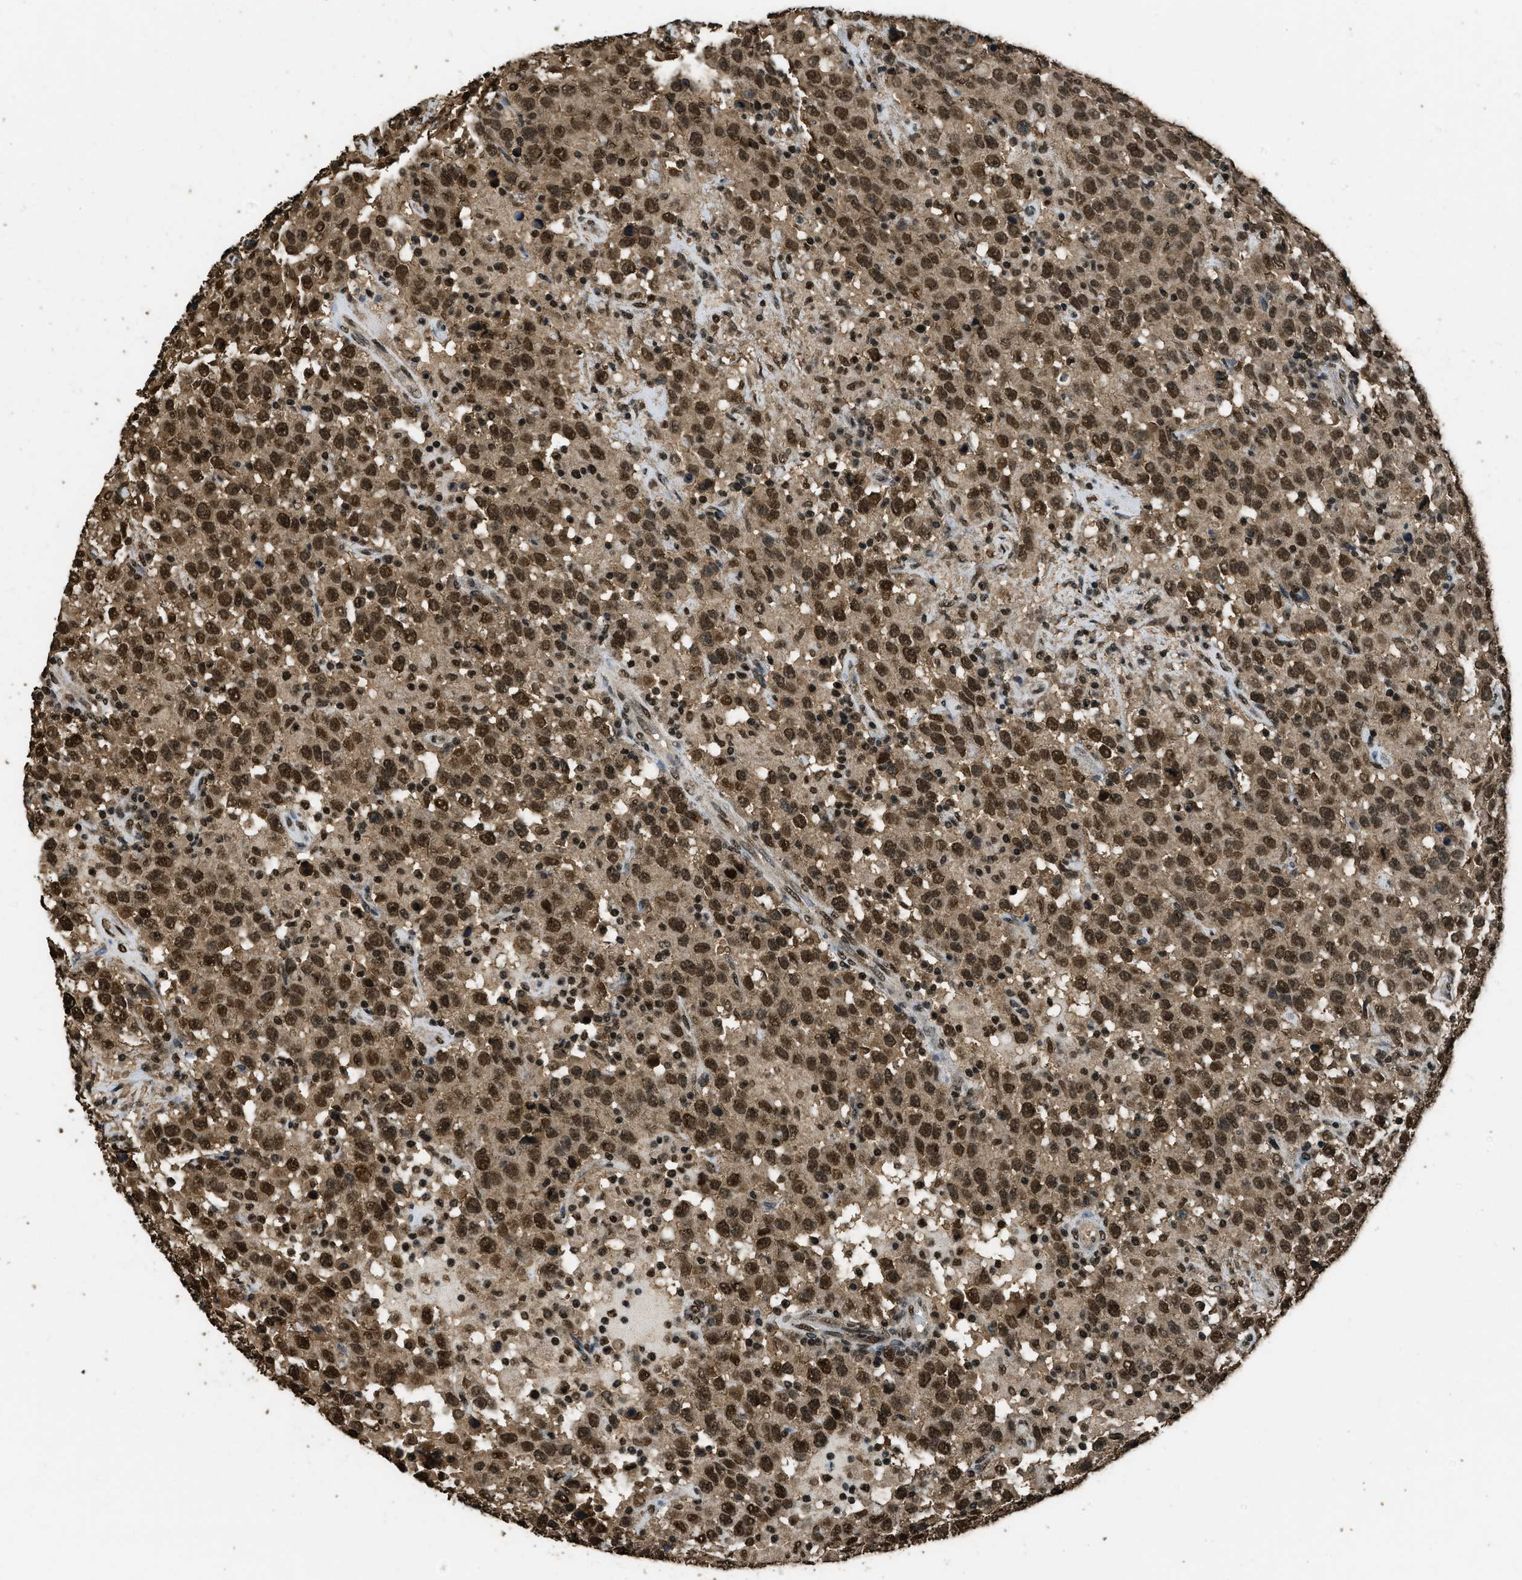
{"staining": {"intensity": "strong", "quantity": ">75%", "location": "cytoplasmic/membranous,nuclear"}, "tissue": "testis cancer", "cell_type": "Tumor cells", "image_type": "cancer", "snomed": [{"axis": "morphology", "description": "Seminoma, NOS"}, {"axis": "topography", "description": "Testis"}], "caption": "The photomicrograph shows a brown stain indicating the presence of a protein in the cytoplasmic/membranous and nuclear of tumor cells in testis seminoma.", "gene": "MYB", "patient": {"sex": "male", "age": 41}}